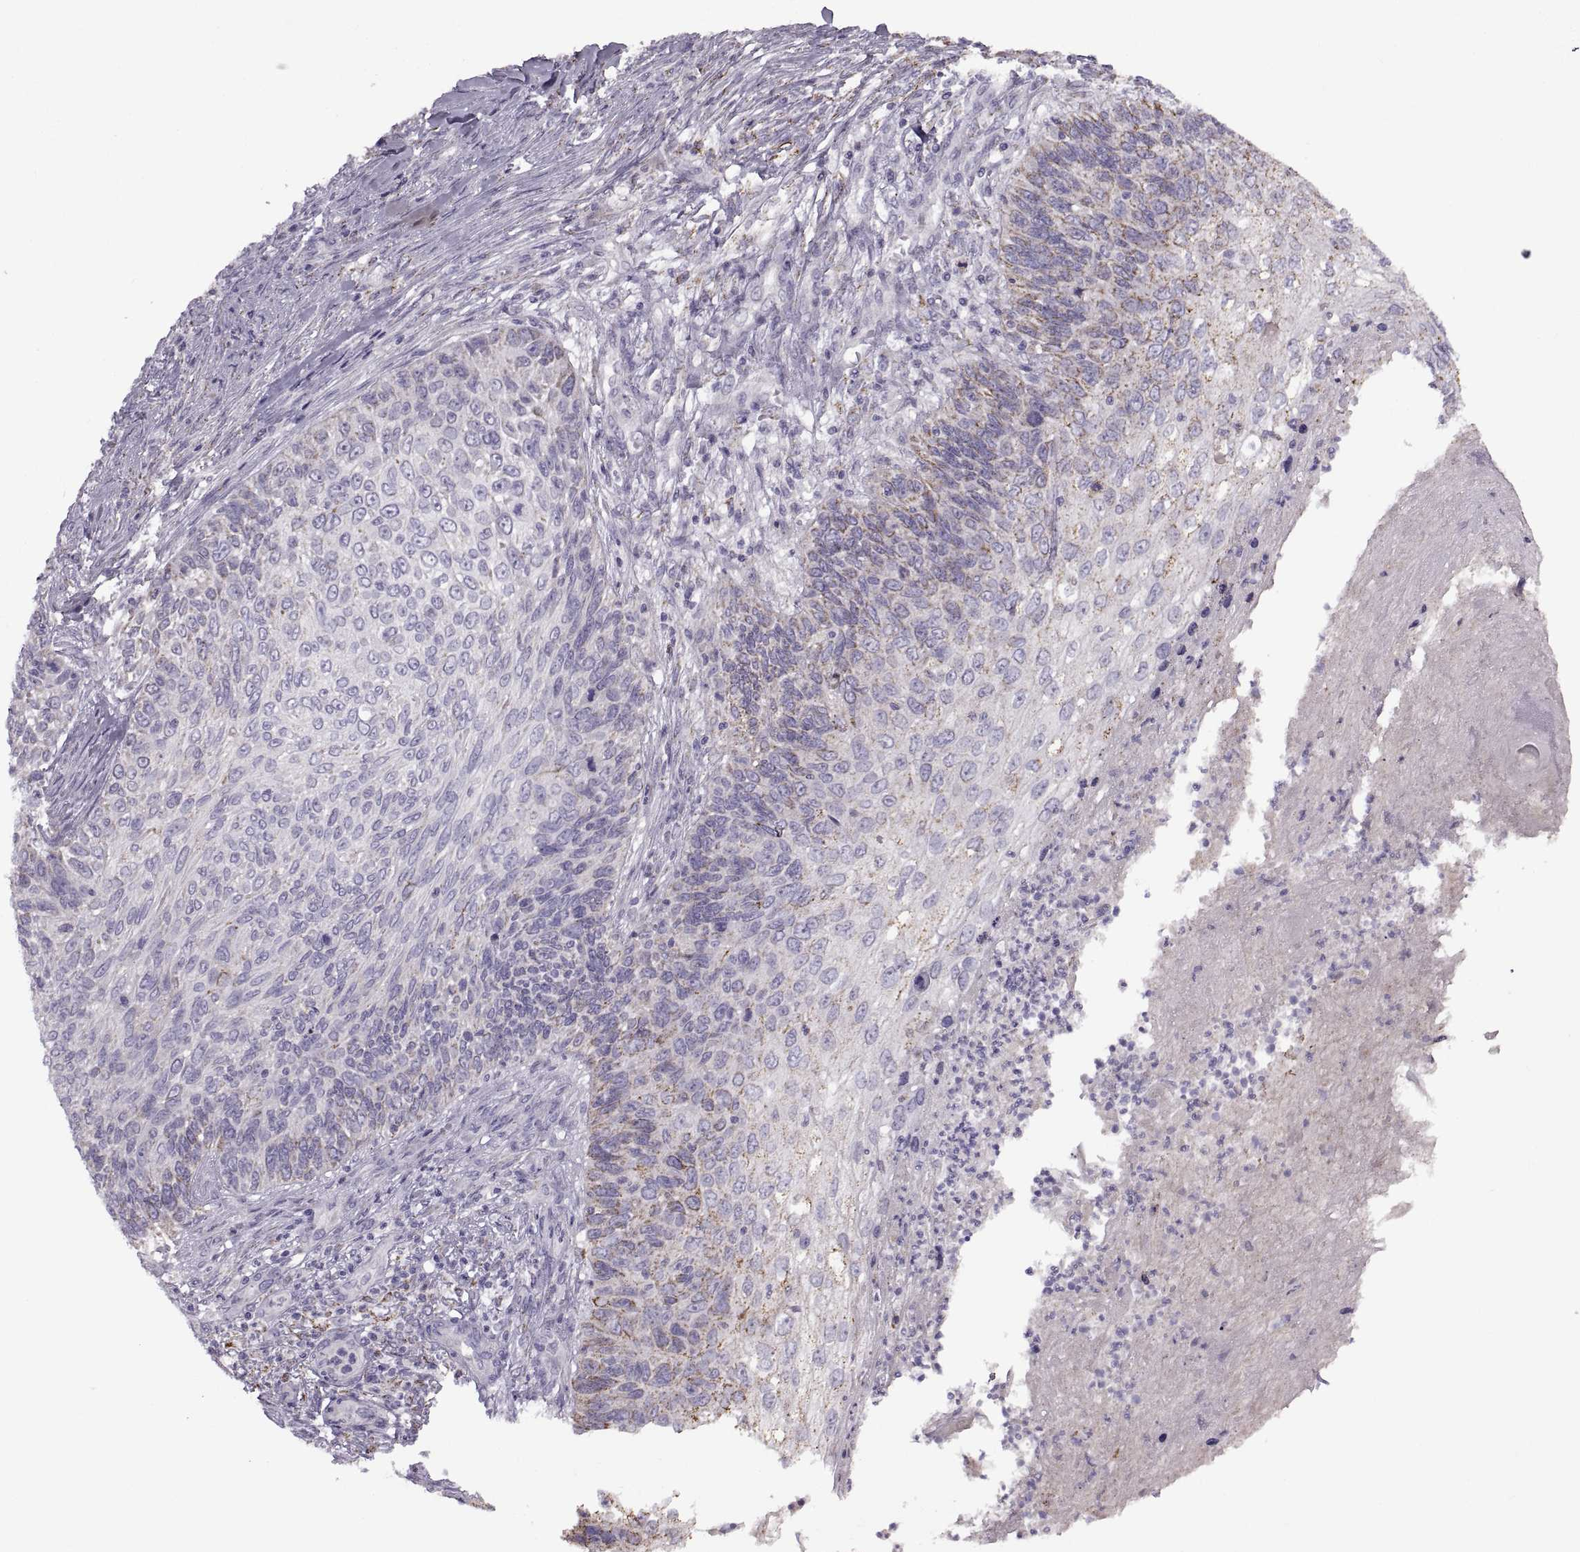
{"staining": {"intensity": "moderate", "quantity": "<25%", "location": "cytoplasmic/membranous"}, "tissue": "skin cancer", "cell_type": "Tumor cells", "image_type": "cancer", "snomed": [{"axis": "morphology", "description": "Squamous cell carcinoma, NOS"}, {"axis": "topography", "description": "Skin"}], "caption": "A brown stain highlights moderate cytoplasmic/membranous positivity of a protein in squamous cell carcinoma (skin) tumor cells.", "gene": "PIERCE1", "patient": {"sex": "male", "age": 92}}